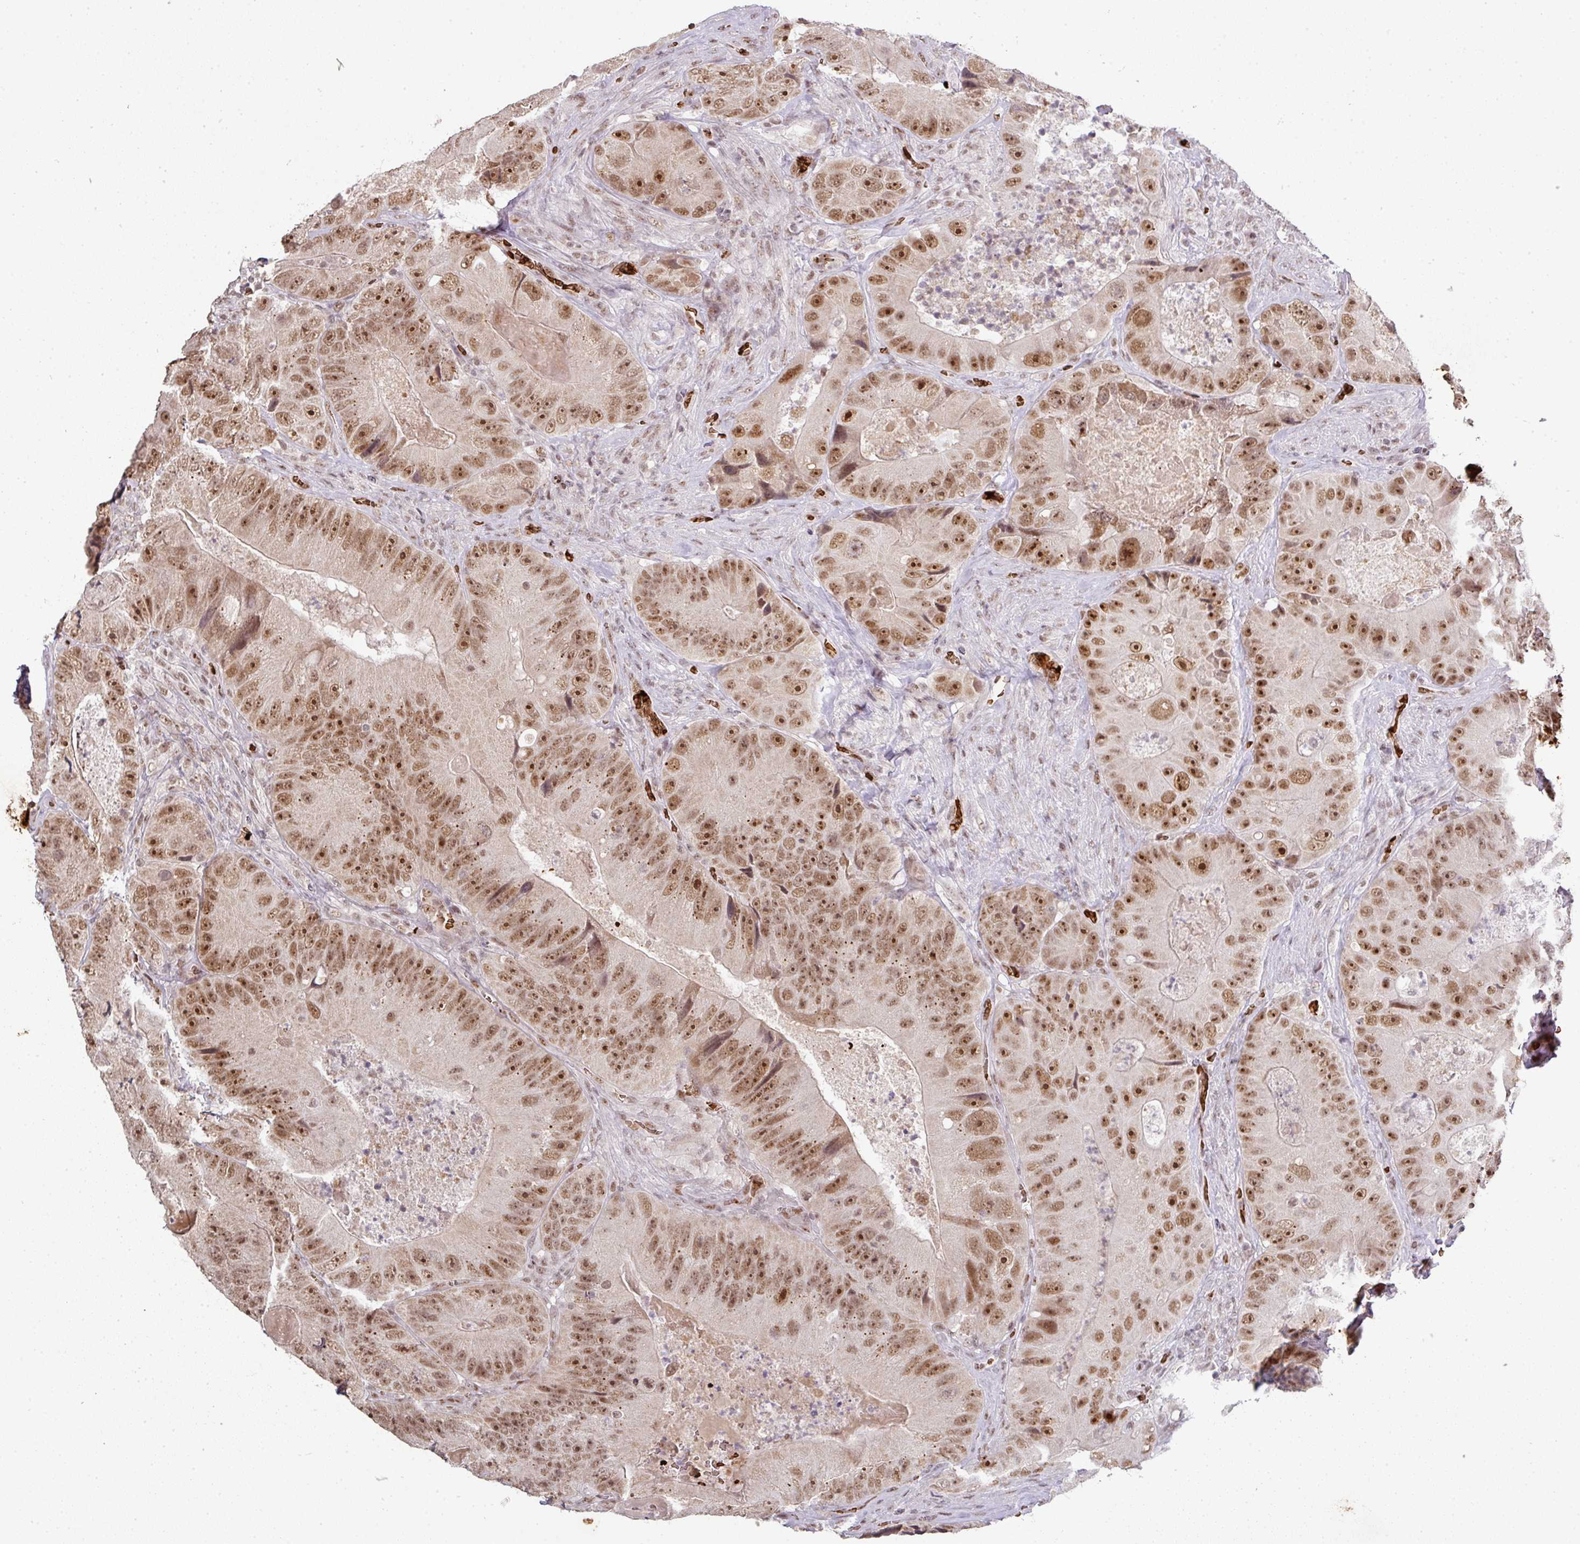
{"staining": {"intensity": "moderate", "quantity": ">75%", "location": "nuclear"}, "tissue": "colorectal cancer", "cell_type": "Tumor cells", "image_type": "cancer", "snomed": [{"axis": "morphology", "description": "Adenocarcinoma, NOS"}, {"axis": "topography", "description": "Colon"}], "caption": "Colorectal cancer (adenocarcinoma) stained with DAB immunohistochemistry (IHC) demonstrates medium levels of moderate nuclear positivity in about >75% of tumor cells.", "gene": "NEIL1", "patient": {"sex": "female", "age": 86}}